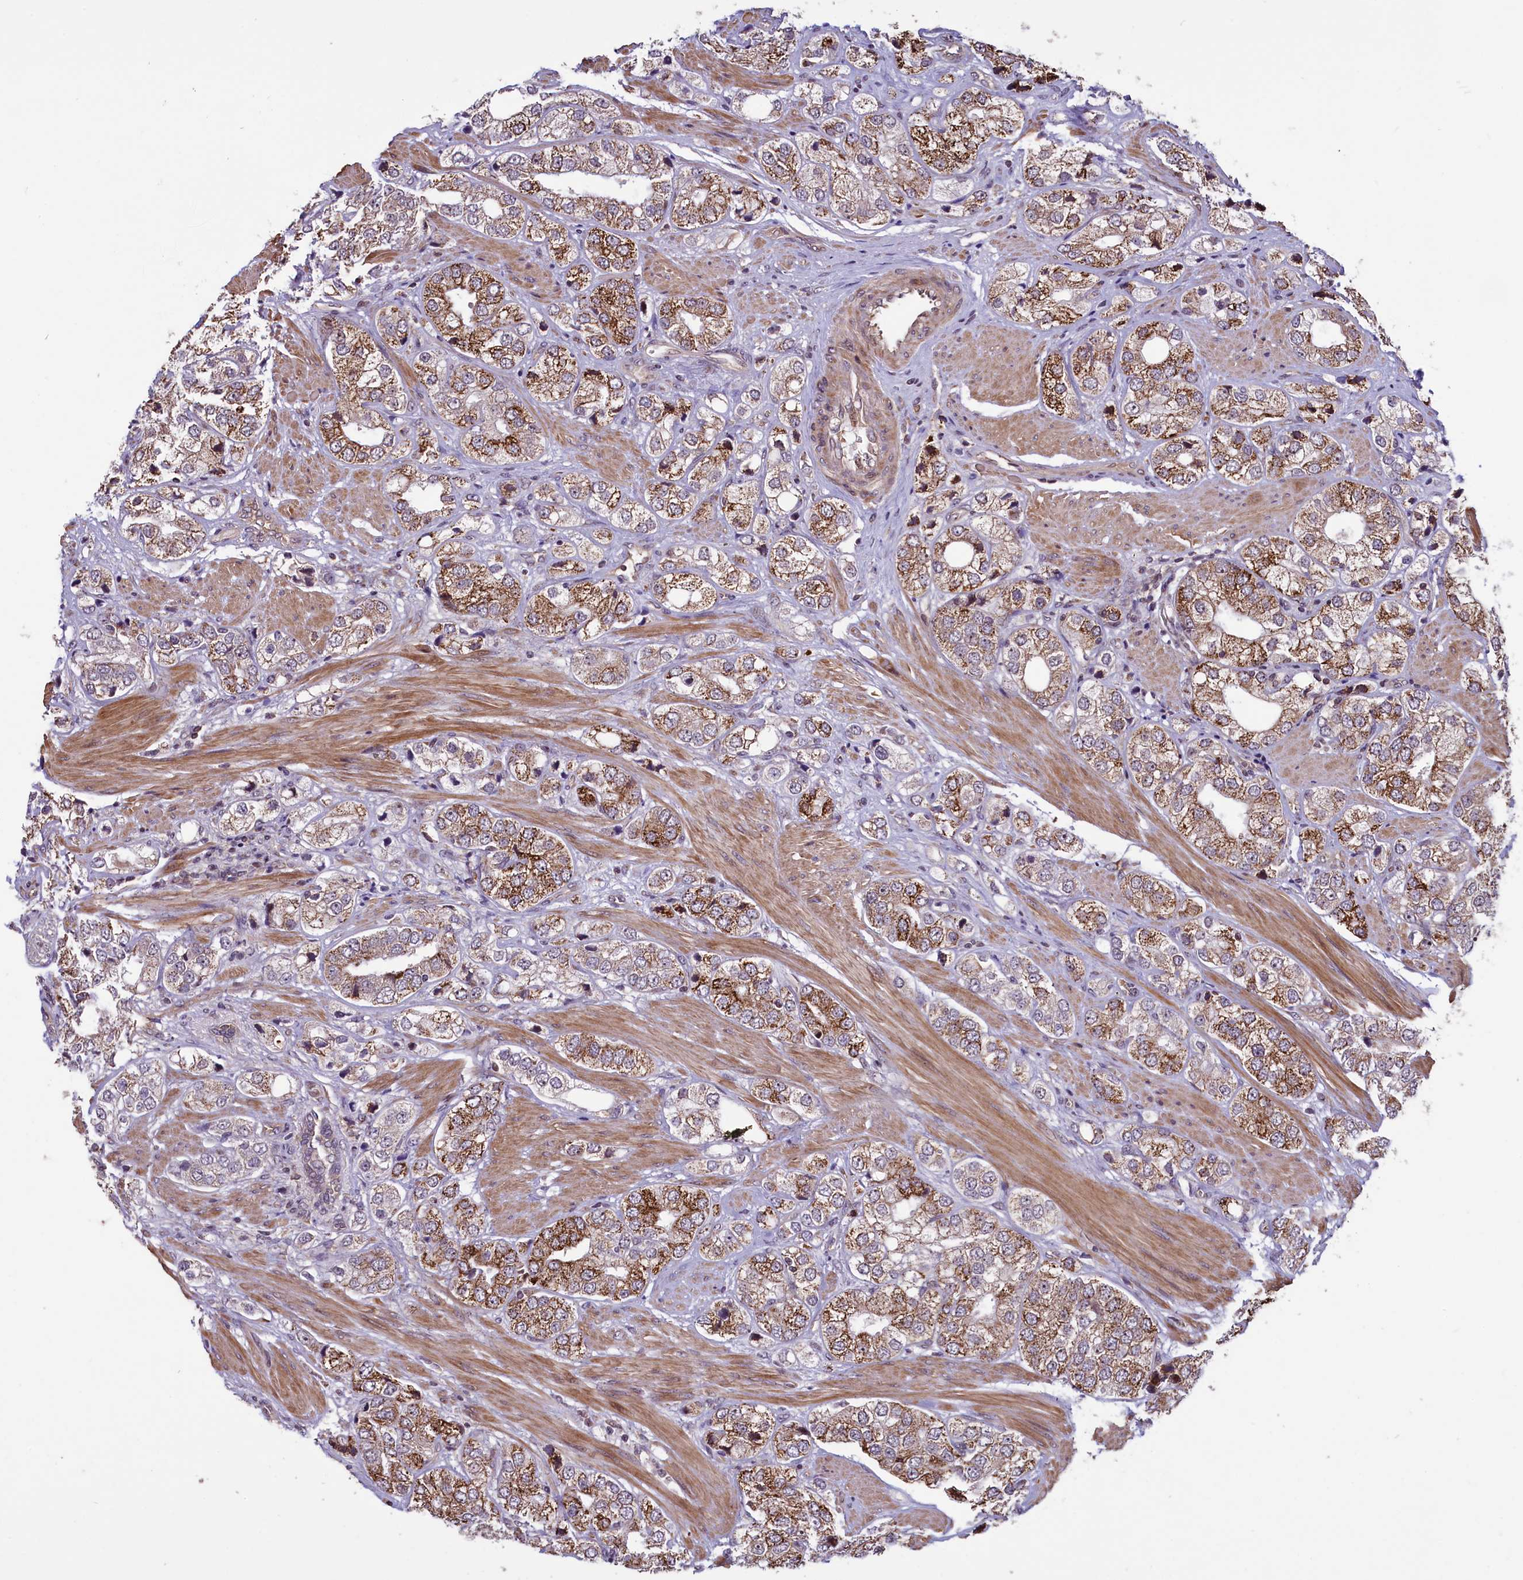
{"staining": {"intensity": "moderate", "quantity": "25%-75%", "location": "cytoplasmic/membranous"}, "tissue": "prostate cancer", "cell_type": "Tumor cells", "image_type": "cancer", "snomed": [{"axis": "morphology", "description": "Adenocarcinoma, High grade"}, {"axis": "topography", "description": "Prostate"}], "caption": "Immunohistochemical staining of prostate cancer (adenocarcinoma (high-grade)) shows moderate cytoplasmic/membranous protein positivity in approximately 25%-75% of tumor cells.", "gene": "SHFL", "patient": {"sex": "male", "age": 50}}